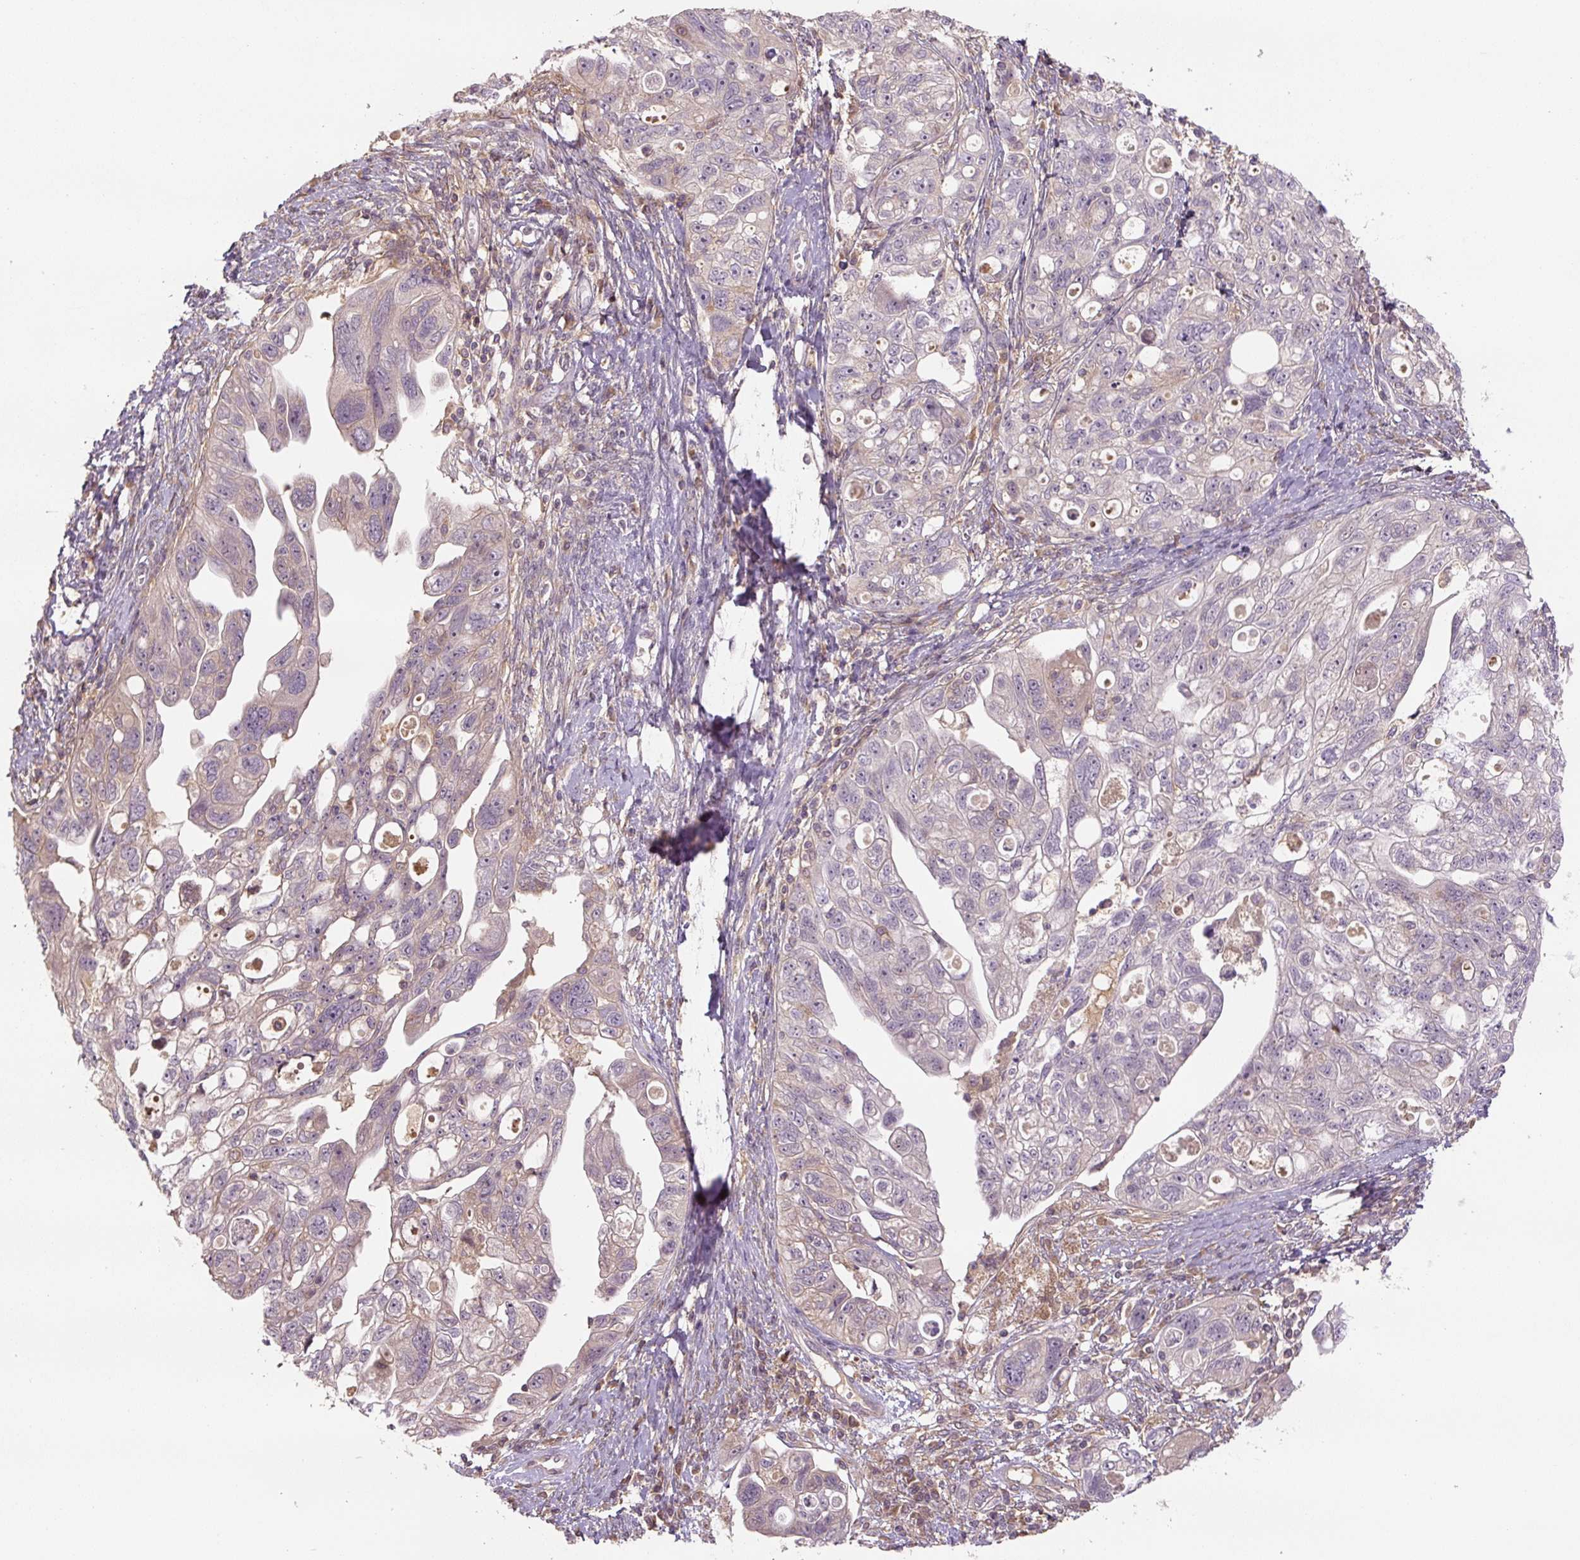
{"staining": {"intensity": "negative", "quantity": "none", "location": "none"}, "tissue": "ovarian cancer", "cell_type": "Tumor cells", "image_type": "cancer", "snomed": [{"axis": "morphology", "description": "Carcinoma, NOS"}, {"axis": "morphology", "description": "Cystadenocarcinoma, serous, NOS"}, {"axis": "topography", "description": "Ovary"}], "caption": "Tumor cells are negative for protein expression in human carcinoma (ovarian). Nuclei are stained in blue.", "gene": "C2orf73", "patient": {"sex": "female", "age": 69}}